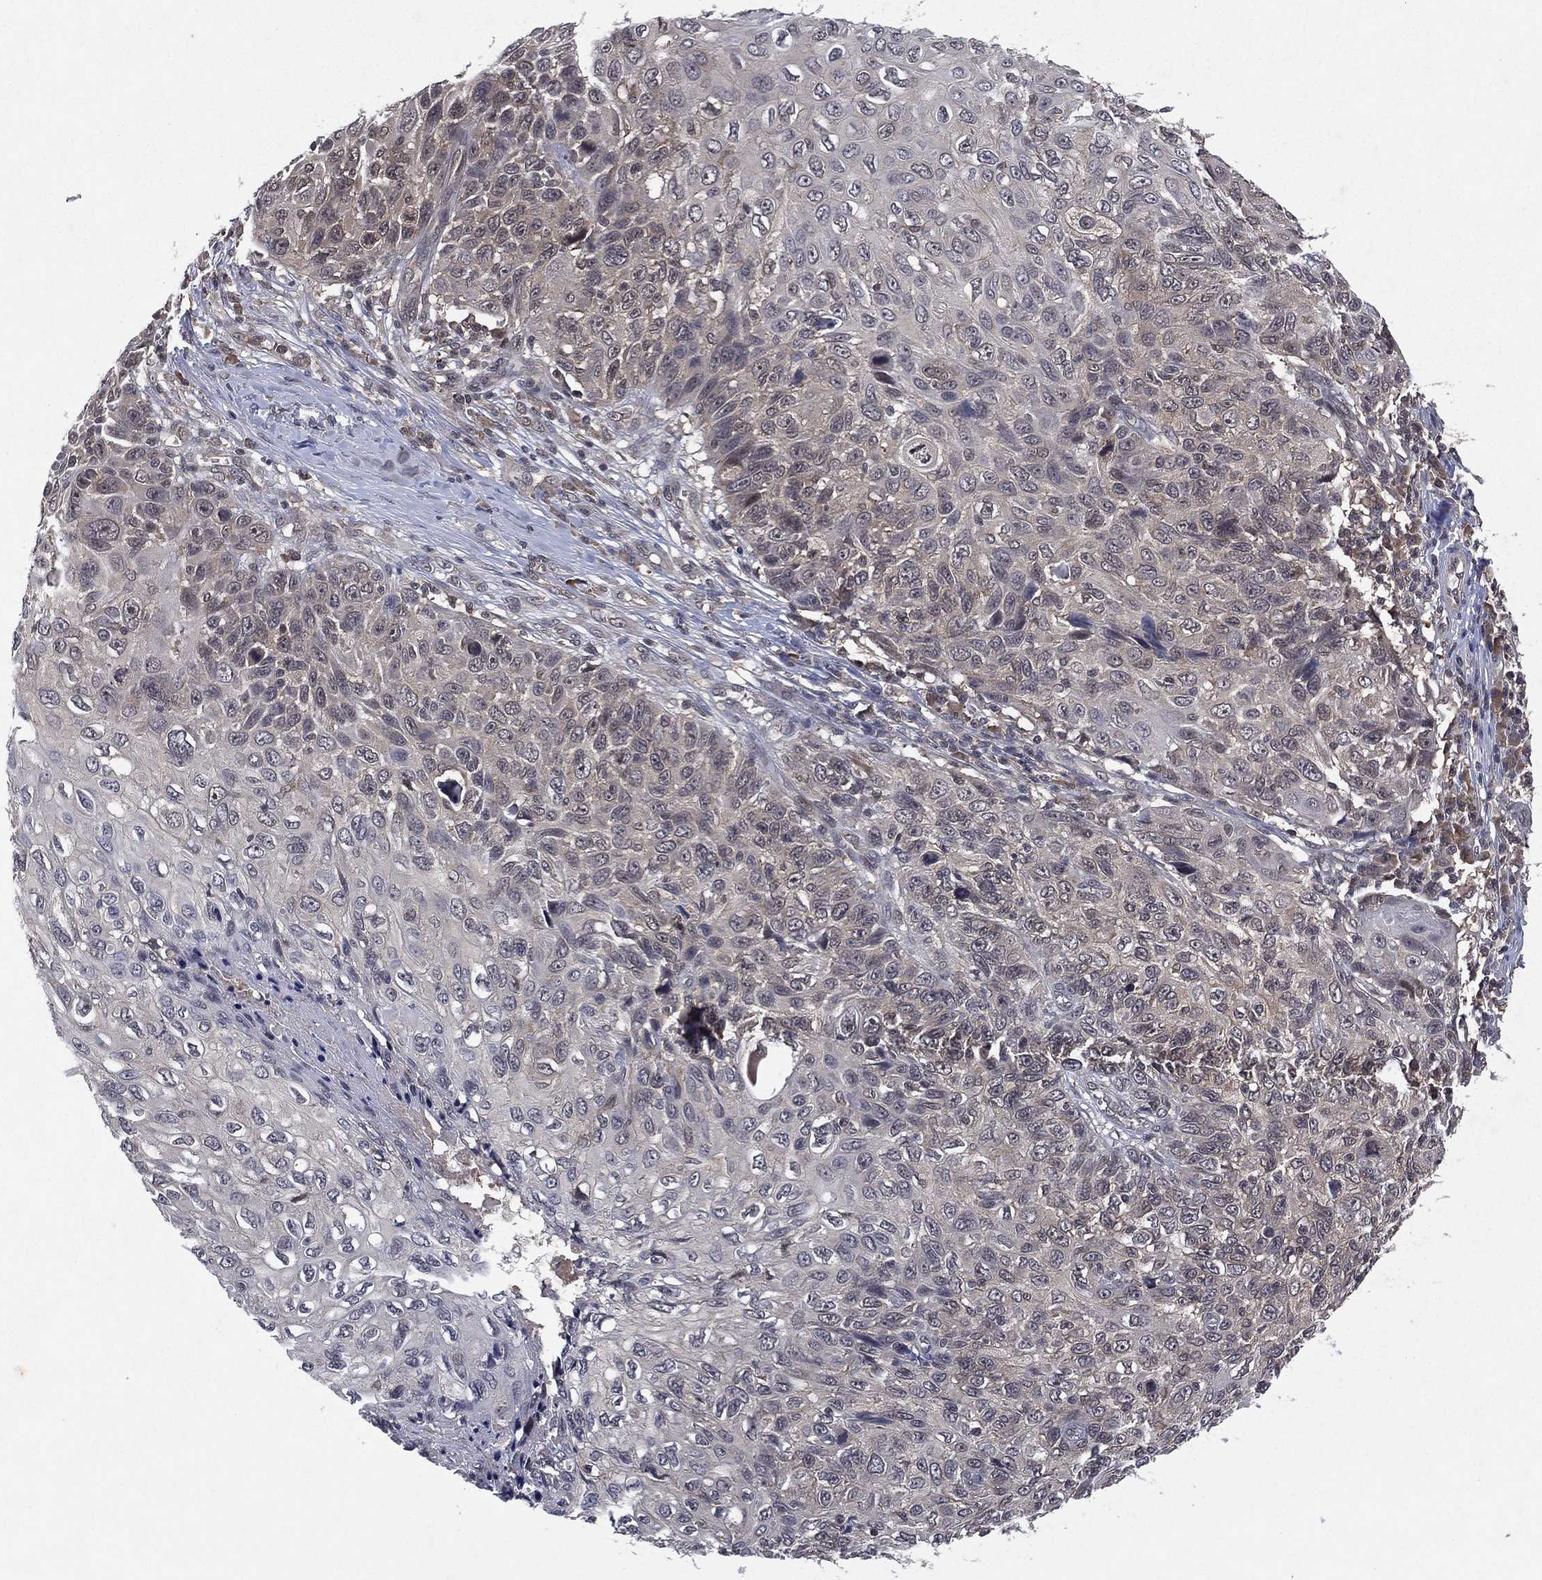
{"staining": {"intensity": "negative", "quantity": "none", "location": "none"}, "tissue": "skin cancer", "cell_type": "Tumor cells", "image_type": "cancer", "snomed": [{"axis": "morphology", "description": "Squamous cell carcinoma, NOS"}, {"axis": "topography", "description": "Skin"}], "caption": "The micrograph exhibits no significant positivity in tumor cells of skin squamous cell carcinoma. (DAB immunohistochemistry (IHC), high magnification).", "gene": "ATG4B", "patient": {"sex": "male", "age": 92}}